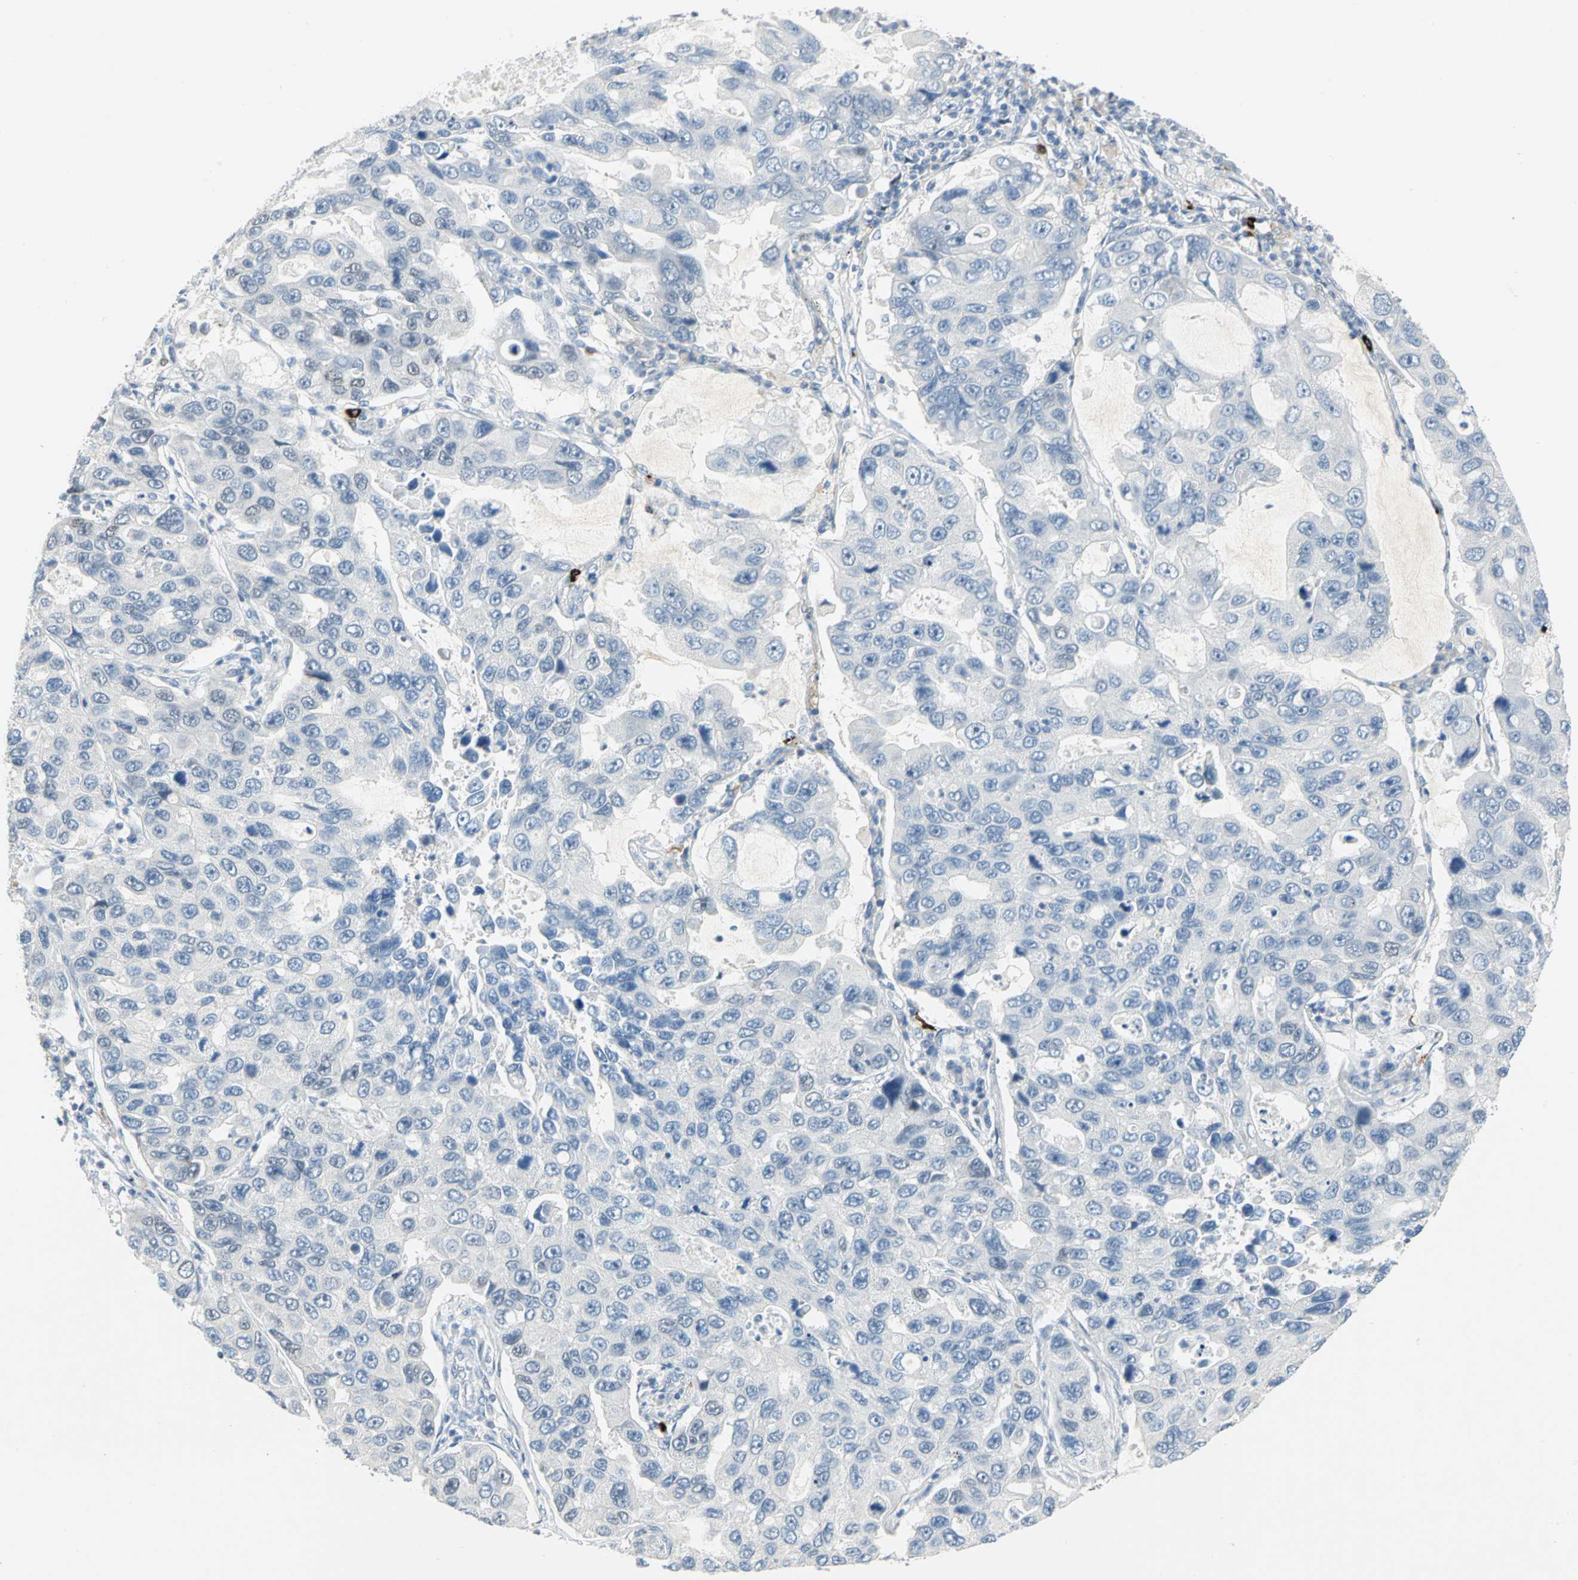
{"staining": {"intensity": "negative", "quantity": "none", "location": "none"}, "tissue": "lung cancer", "cell_type": "Tumor cells", "image_type": "cancer", "snomed": [{"axis": "morphology", "description": "Adenocarcinoma, NOS"}, {"axis": "topography", "description": "Lung"}], "caption": "Histopathology image shows no protein positivity in tumor cells of lung adenocarcinoma tissue. (DAB immunohistochemistry (IHC), high magnification).", "gene": "NAB2", "patient": {"sex": "male", "age": 64}}